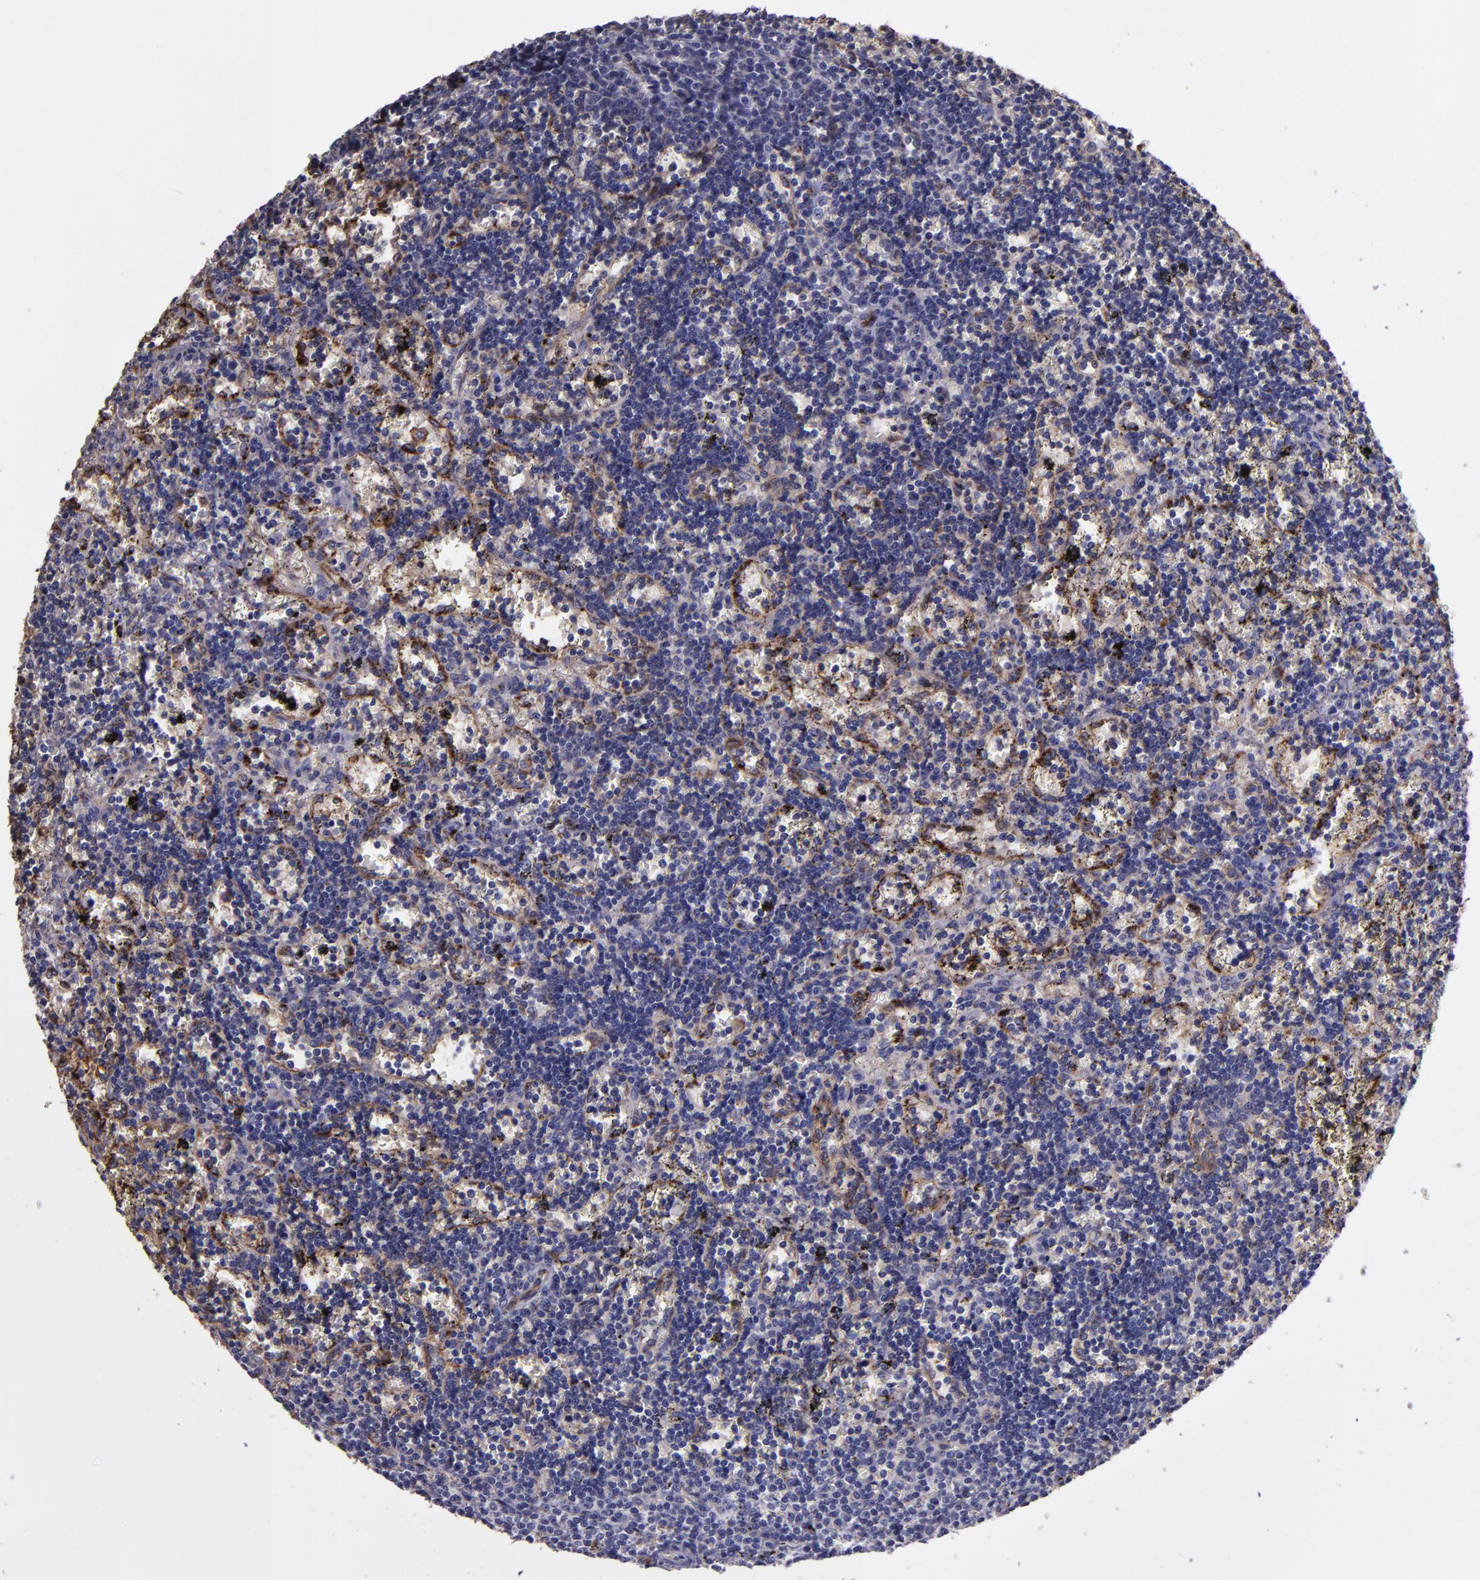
{"staining": {"intensity": "negative", "quantity": "none", "location": "none"}, "tissue": "lymphoma", "cell_type": "Tumor cells", "image_type": "cancer", "snomed": [{"axis": "morphology", "description": "Malignant lymphoma, non-Hodgkin's type, Low grade"}, {"axis": "topography", "description": "Spleen"}], "caption": "Immunohistochemical staining of malignant lymphoma, non-Hodgkin's type (low-grade) shows no significant positivity in tumor cells.", "gene": "A2M", "patient": {"sex": "male", "age": 60}}